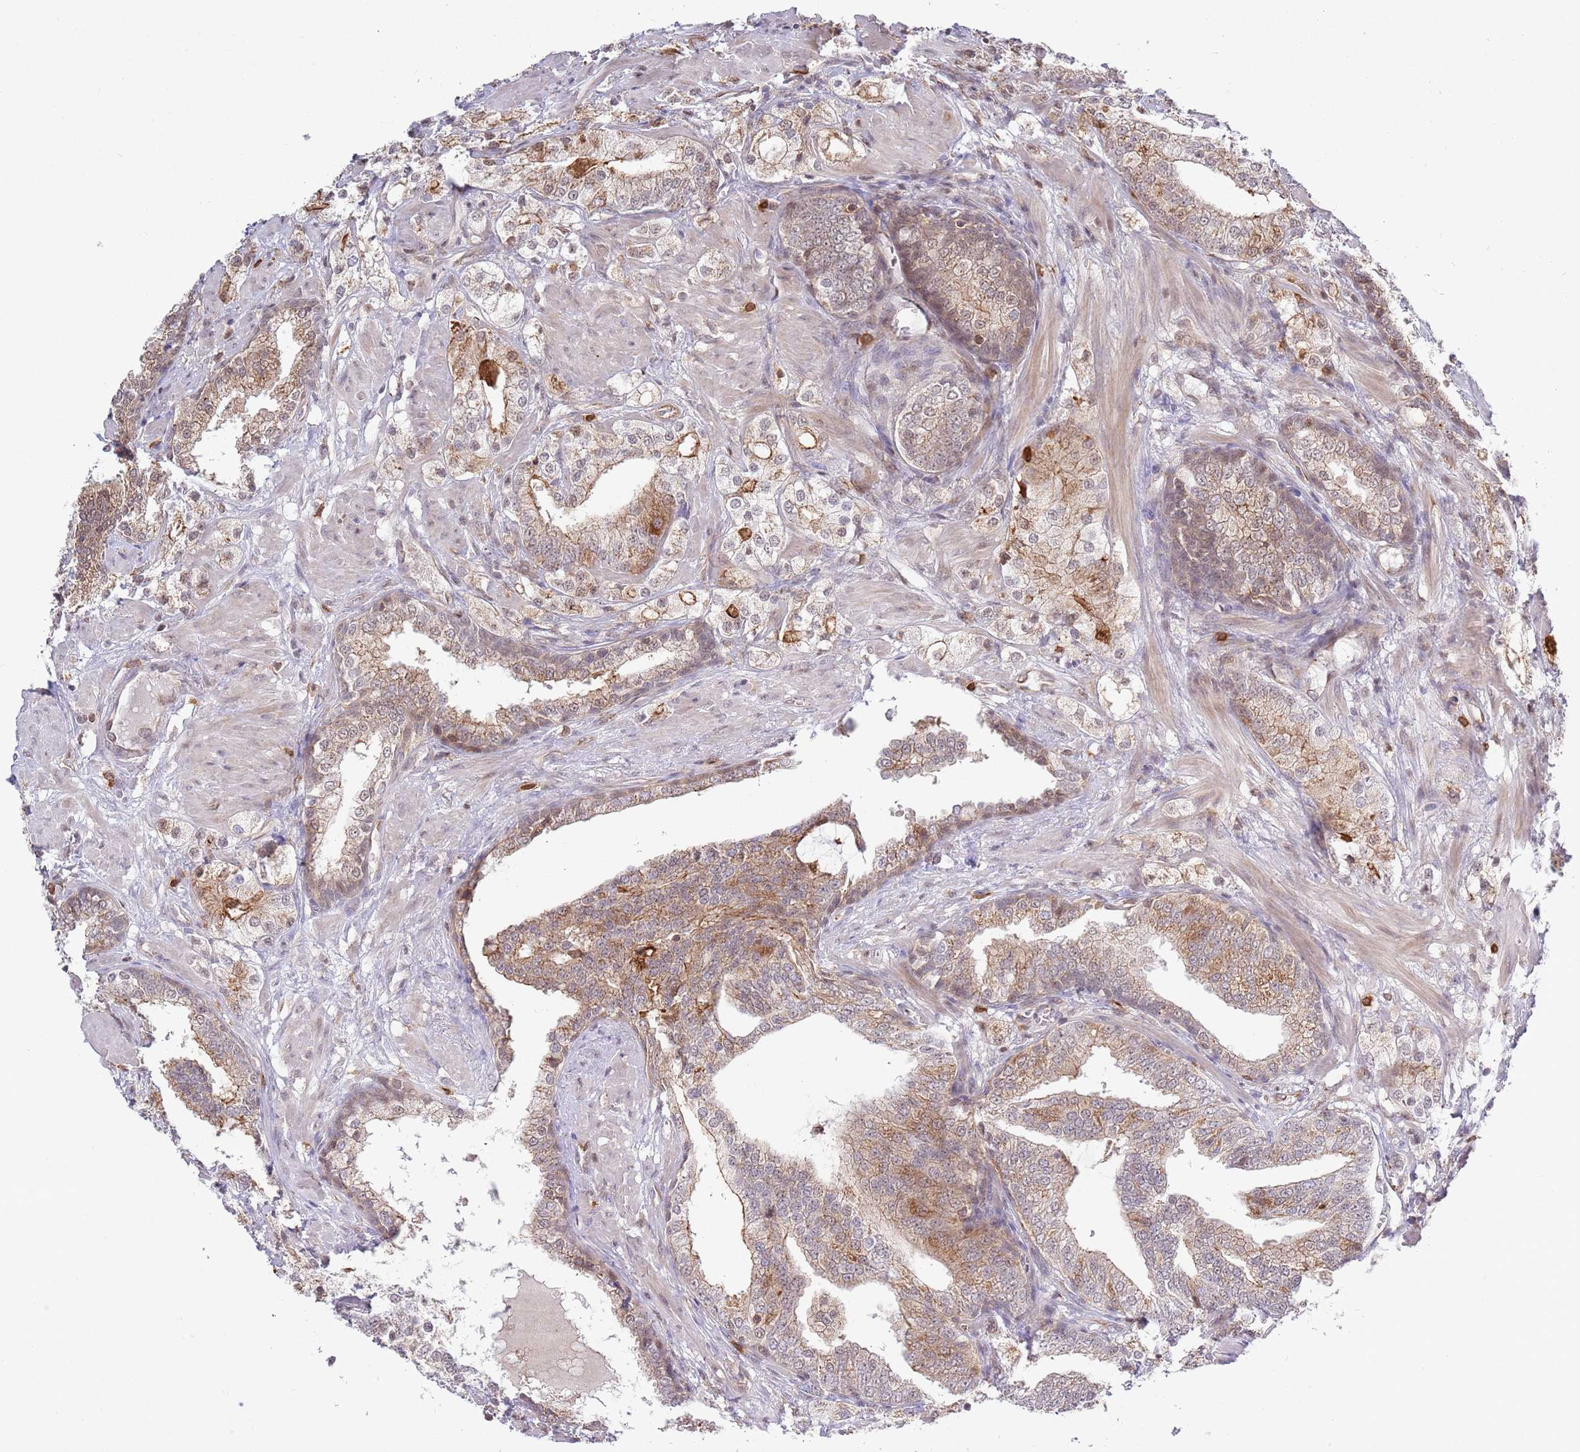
{"staining": {"intensity": "moderate", "quantity": "25%-75%", "location": "nuclear"}, "tissue": "prostate cancer", "cell_type": "Tumor cells", "image_type": "cancer", "snomed": [{"axis": "morphology", "description": "Adenocarcinoma, High grade"}, {"axis": "topography", "description": "Prostate"}], "caption": "There is medium levels of moderate nuclear positivity in tumor cells of prostate cancer (high-grade adenocarcinoma), as demonstrated by immunohistochemical staining (brown color).", "gene": "CCNJL", "patient": {"sex": "male", "age": 50}}